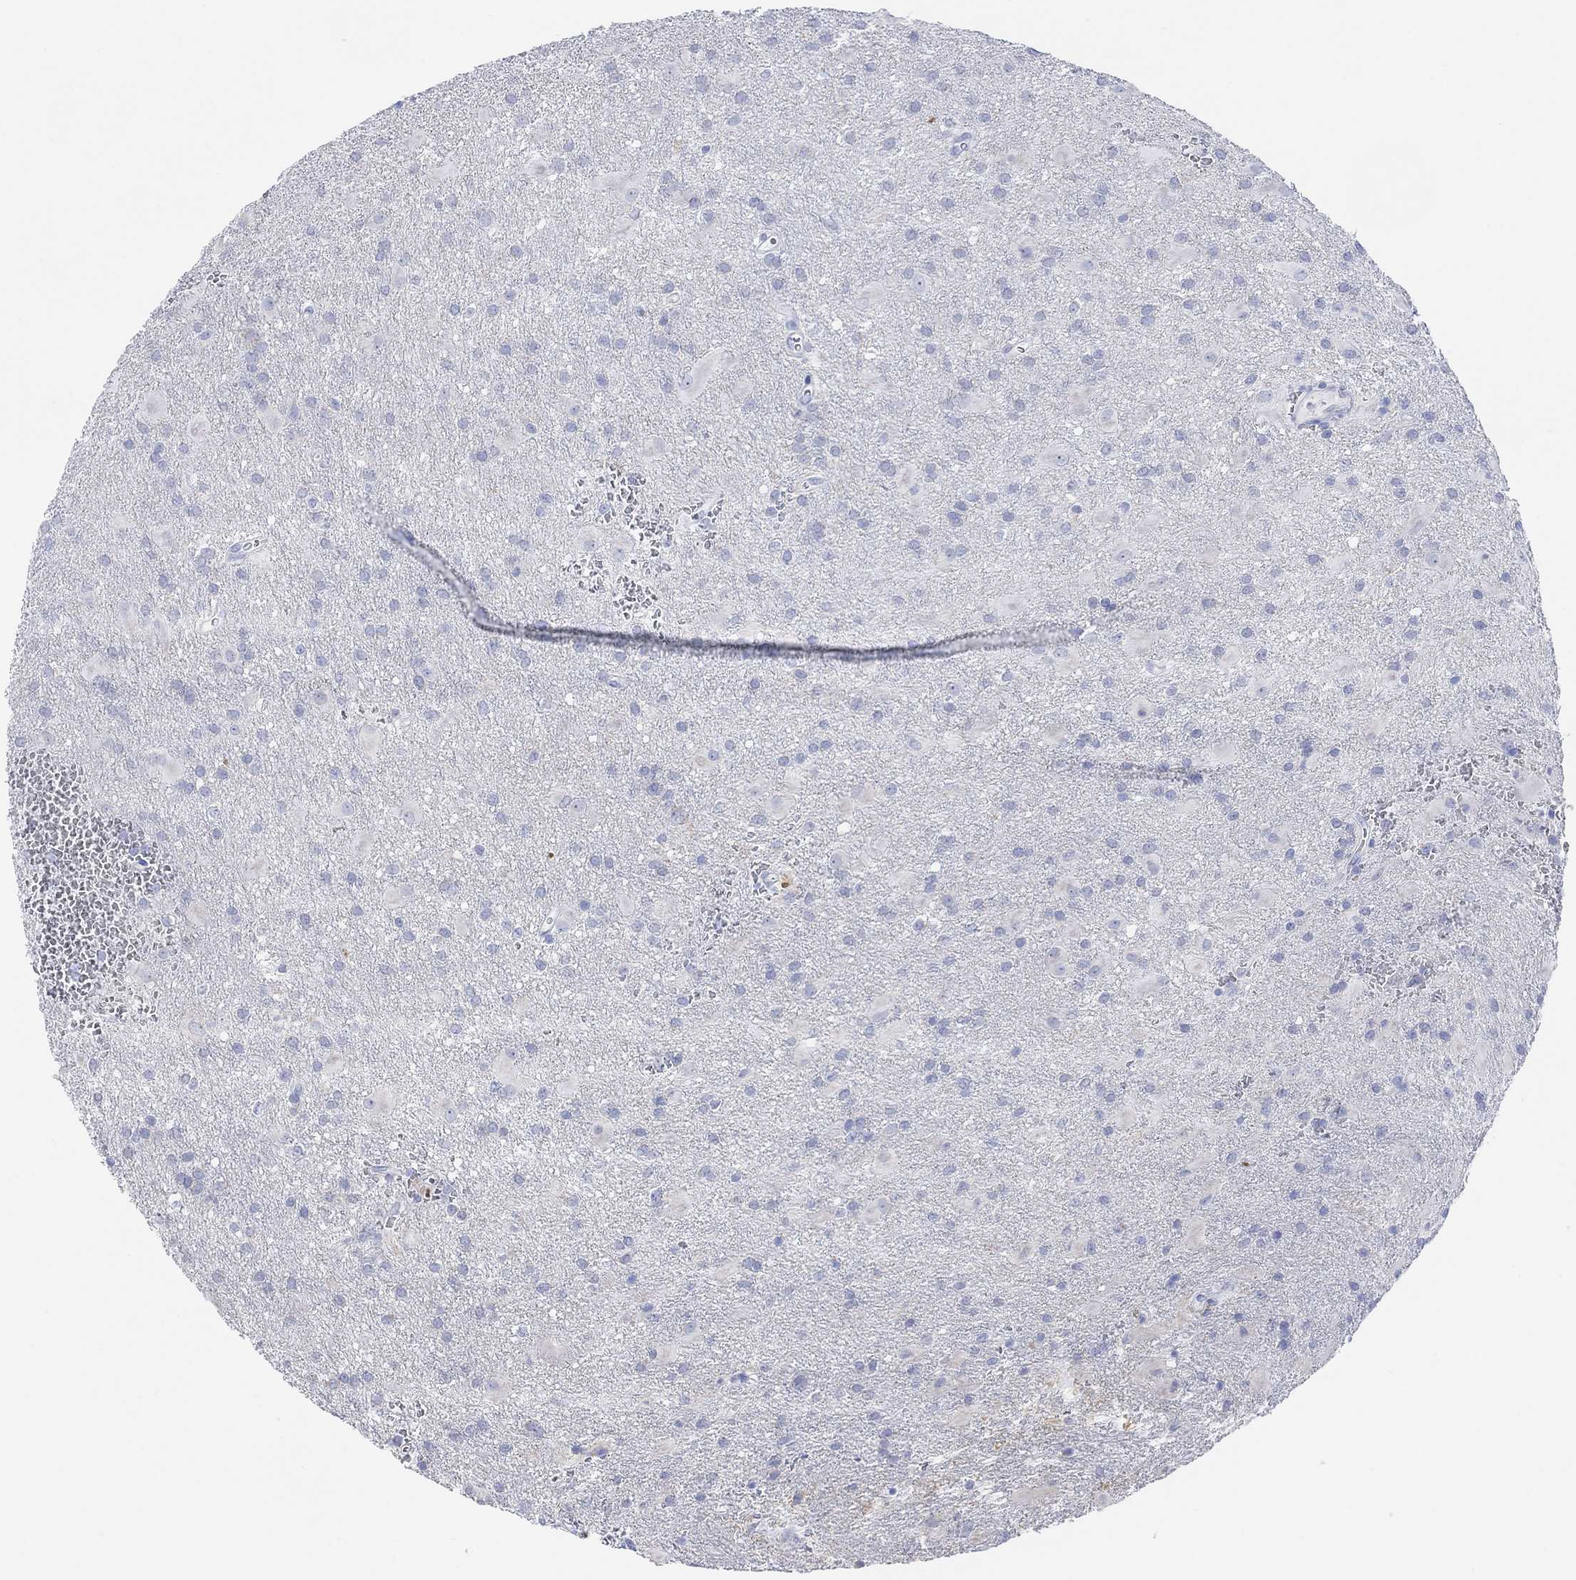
{"staining": {"intensity": "negative", "quantity": "none", "location": "none"}, "tissue": "glioma", "cell_type": "Tumor cells", "image_type": "cancer", "snomed": [{"axis": "morphology", "description": "Glioma, malignant, Low grade"}, {"axis": "topography", "description": "Brain"}], "caption": "Micrograph shows no significant protein positivity in tumor cells of glioma.", "gene": "SYT12", "patient": {"sex": "male", "age": 58}}